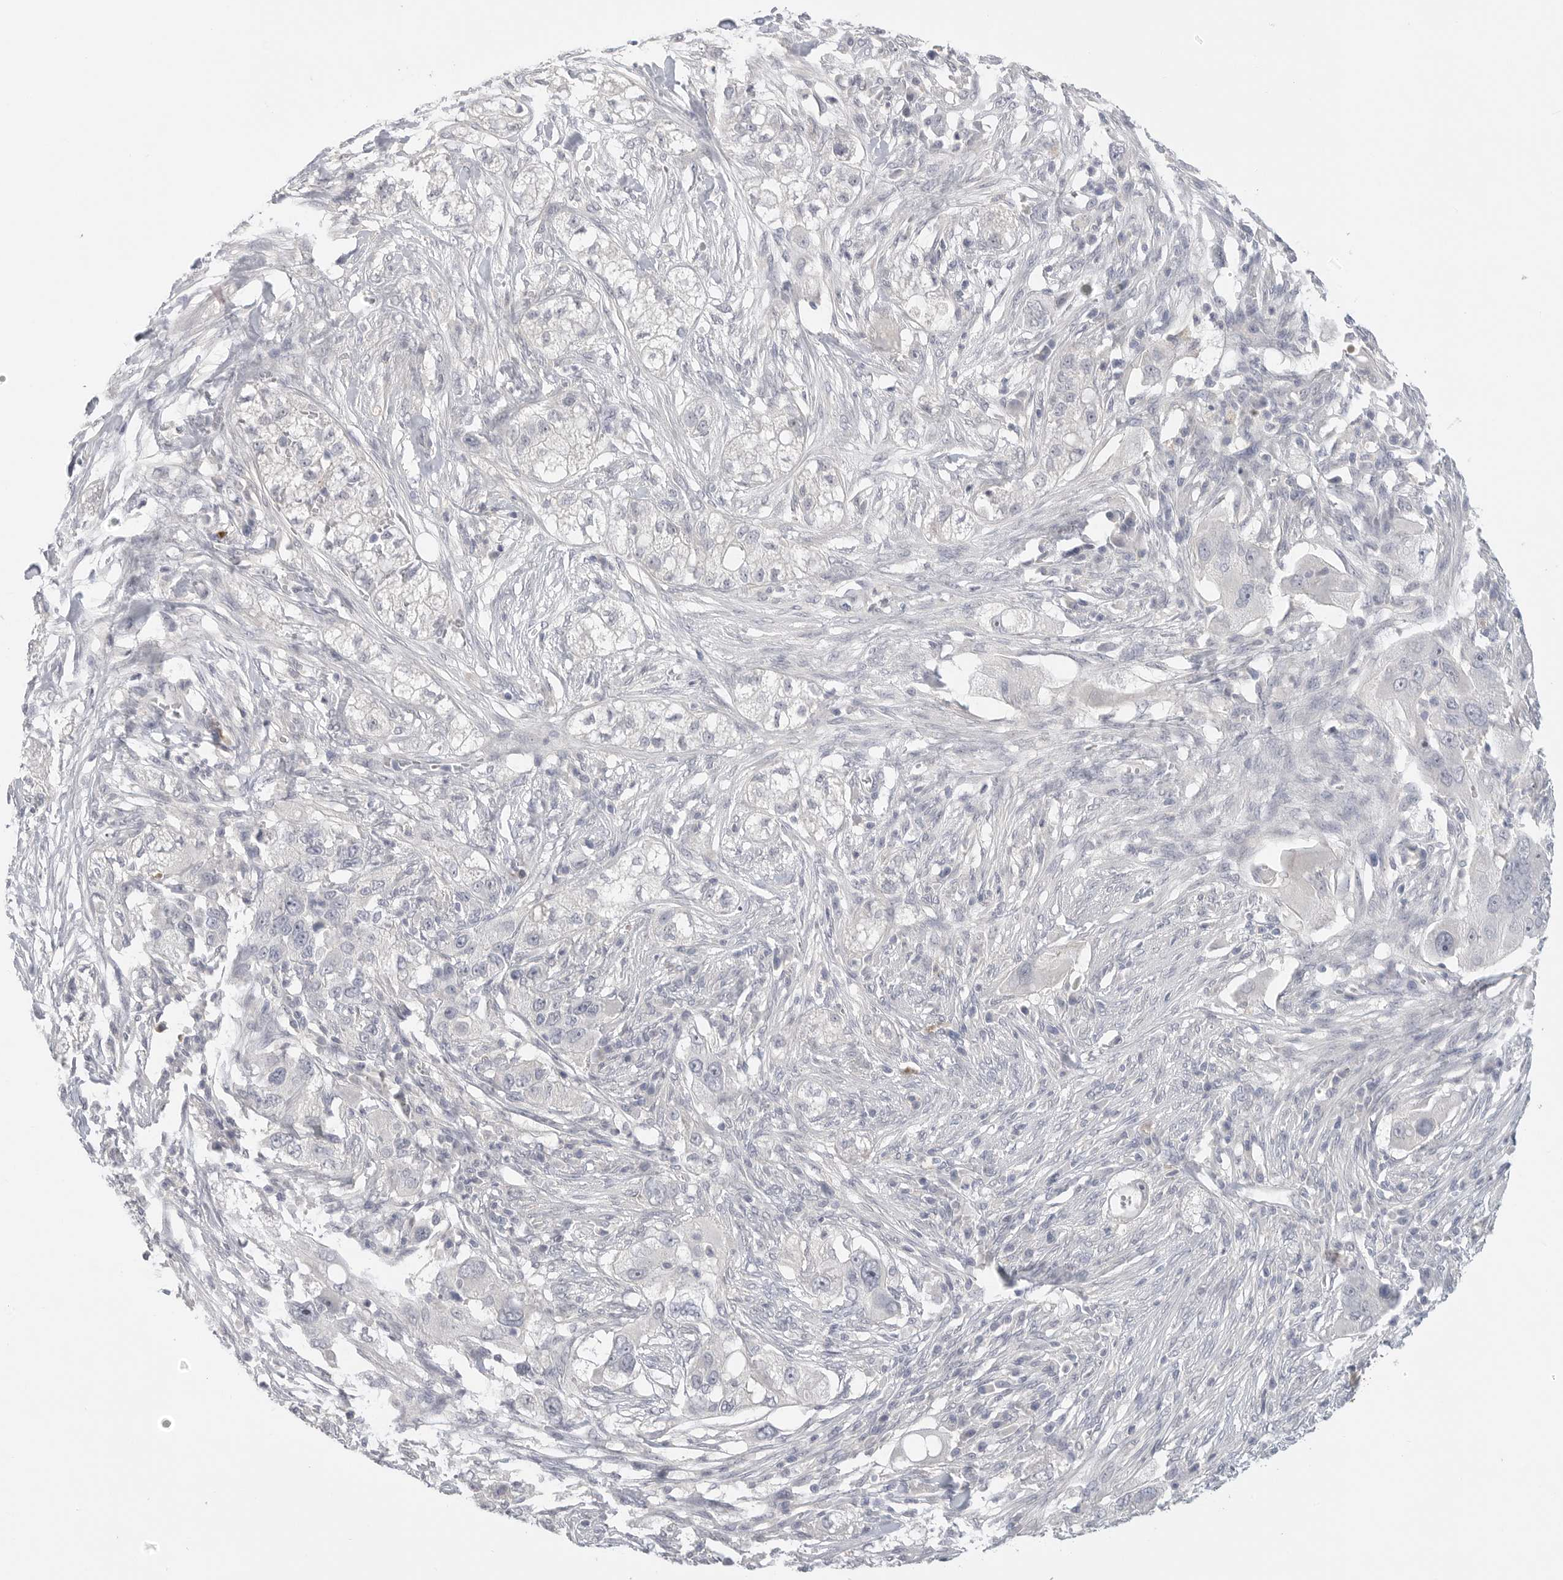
{"staining": {"intensity": "negative", "quantity": "none", "location": "none"}, "tissue": "pancreatic cancer", "cell_type": "Tumor cells", "image_type": "cancer", "snomed": [{"axis": "morphology", "description": "Adenocarcinoma, NOS"}, {"axis": "topography", "description": "Pancreas"}], "caption": "This is a image of immunohistochemistry (IHC) staining of pancreatic cancer (adenocarcinoma), which shows no staining in tumor cells. (Immunohistochemistry (ihc), brightfield microscopy, high magnification).", "gene": "FBN2", "patient": {"sex": "female", "age": 78}}